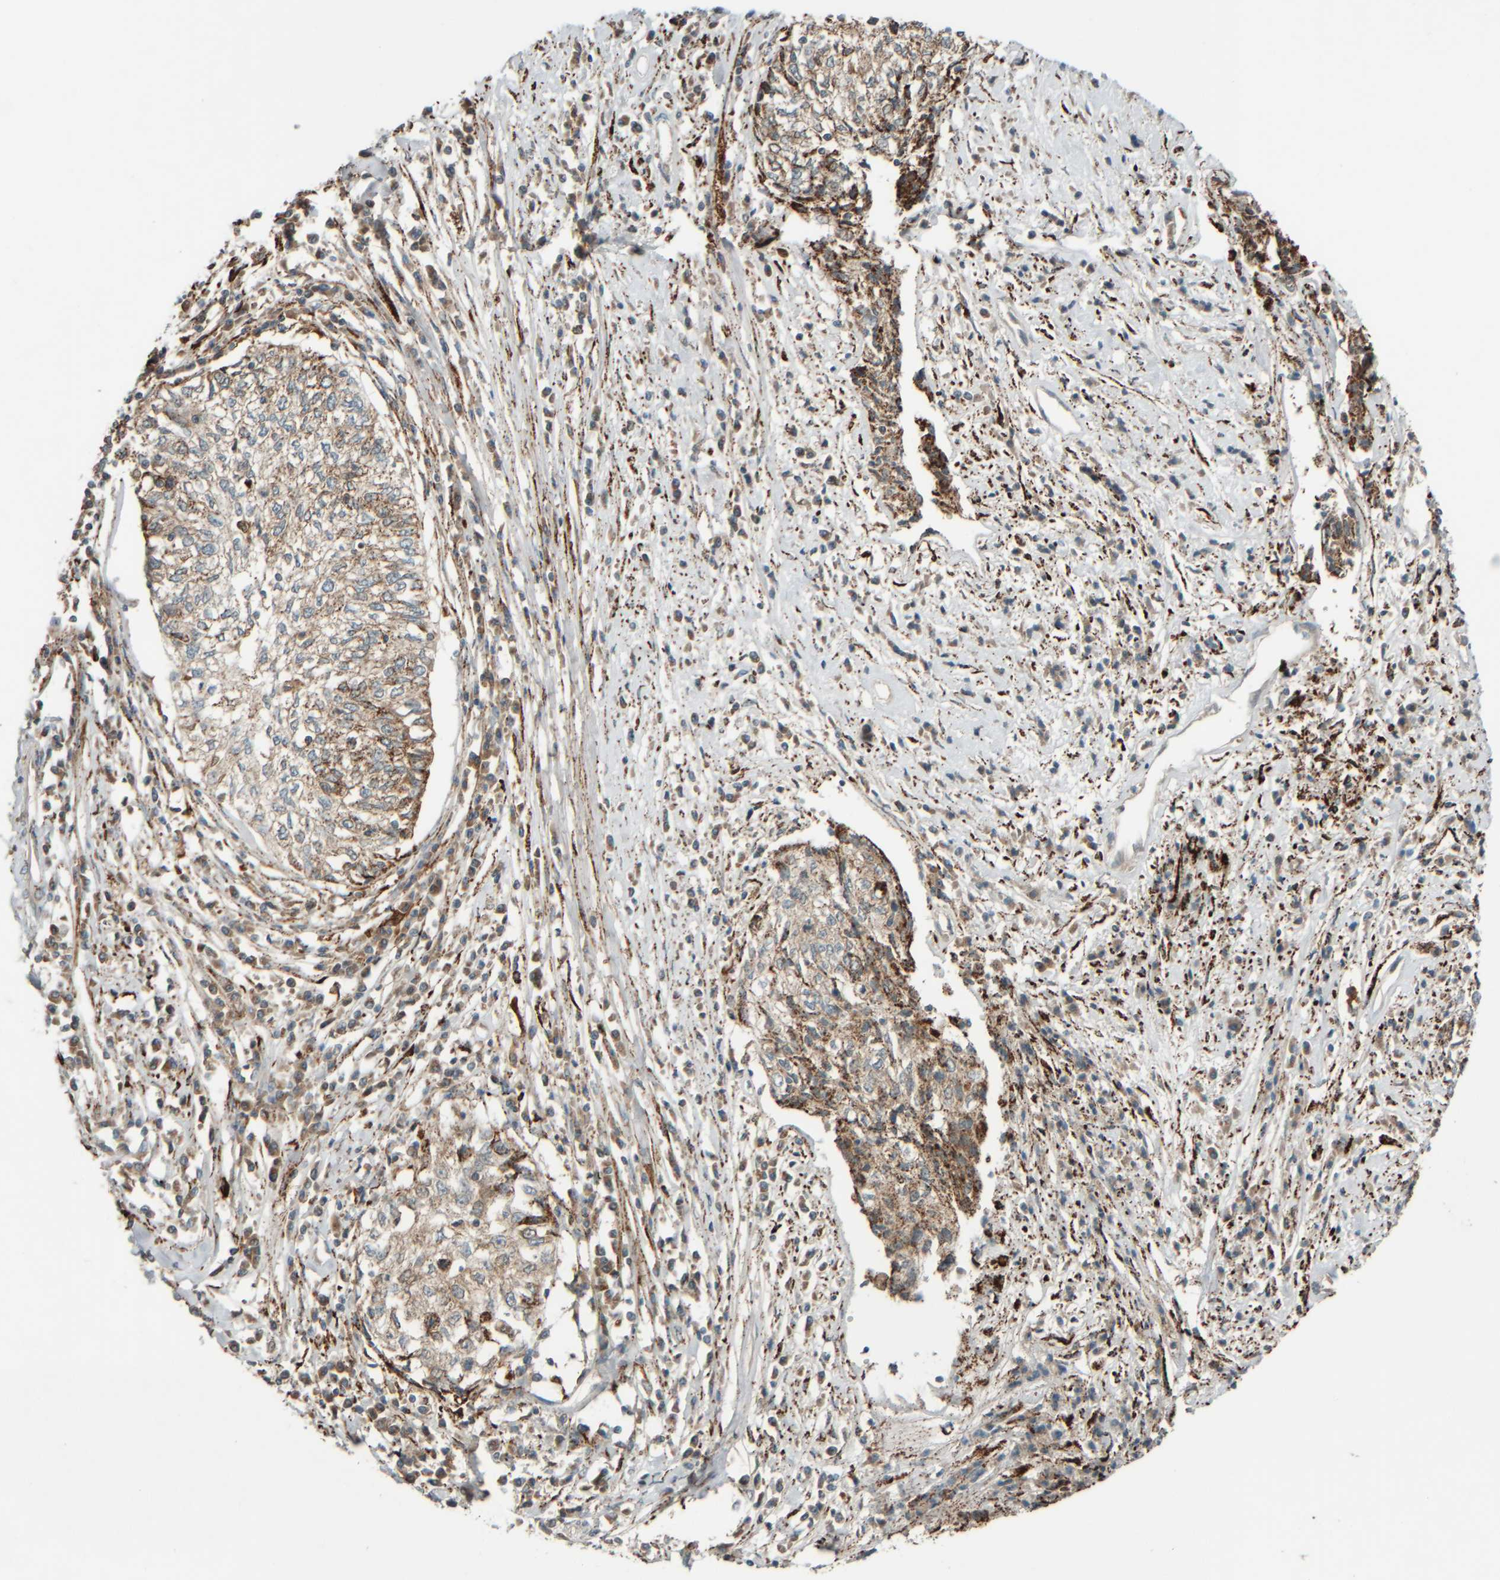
{"staining": {"intensity": "moderate", "quantity": "25%-75%", "location": "cytoplasmic/membranous"}, "tissue": "cervical cancer", "cell_type": "Tumor cells", "image_type": "cancer", "snomed": [{"axis": "morphology", "description": "Squamous cell carcinoma, NOS"}, {"axis": "topography", "description": "Cervix"}], "caption": "The micrograph reveals immunohistochemical staining of cervical squamous cell carcinoma. There is moderate cytoplasmic/membranous positivity is appreciated in about 25%-75% of tumor cells.", "gene": "SPAG5", "patient": {"sex": "female", "age": 57}}